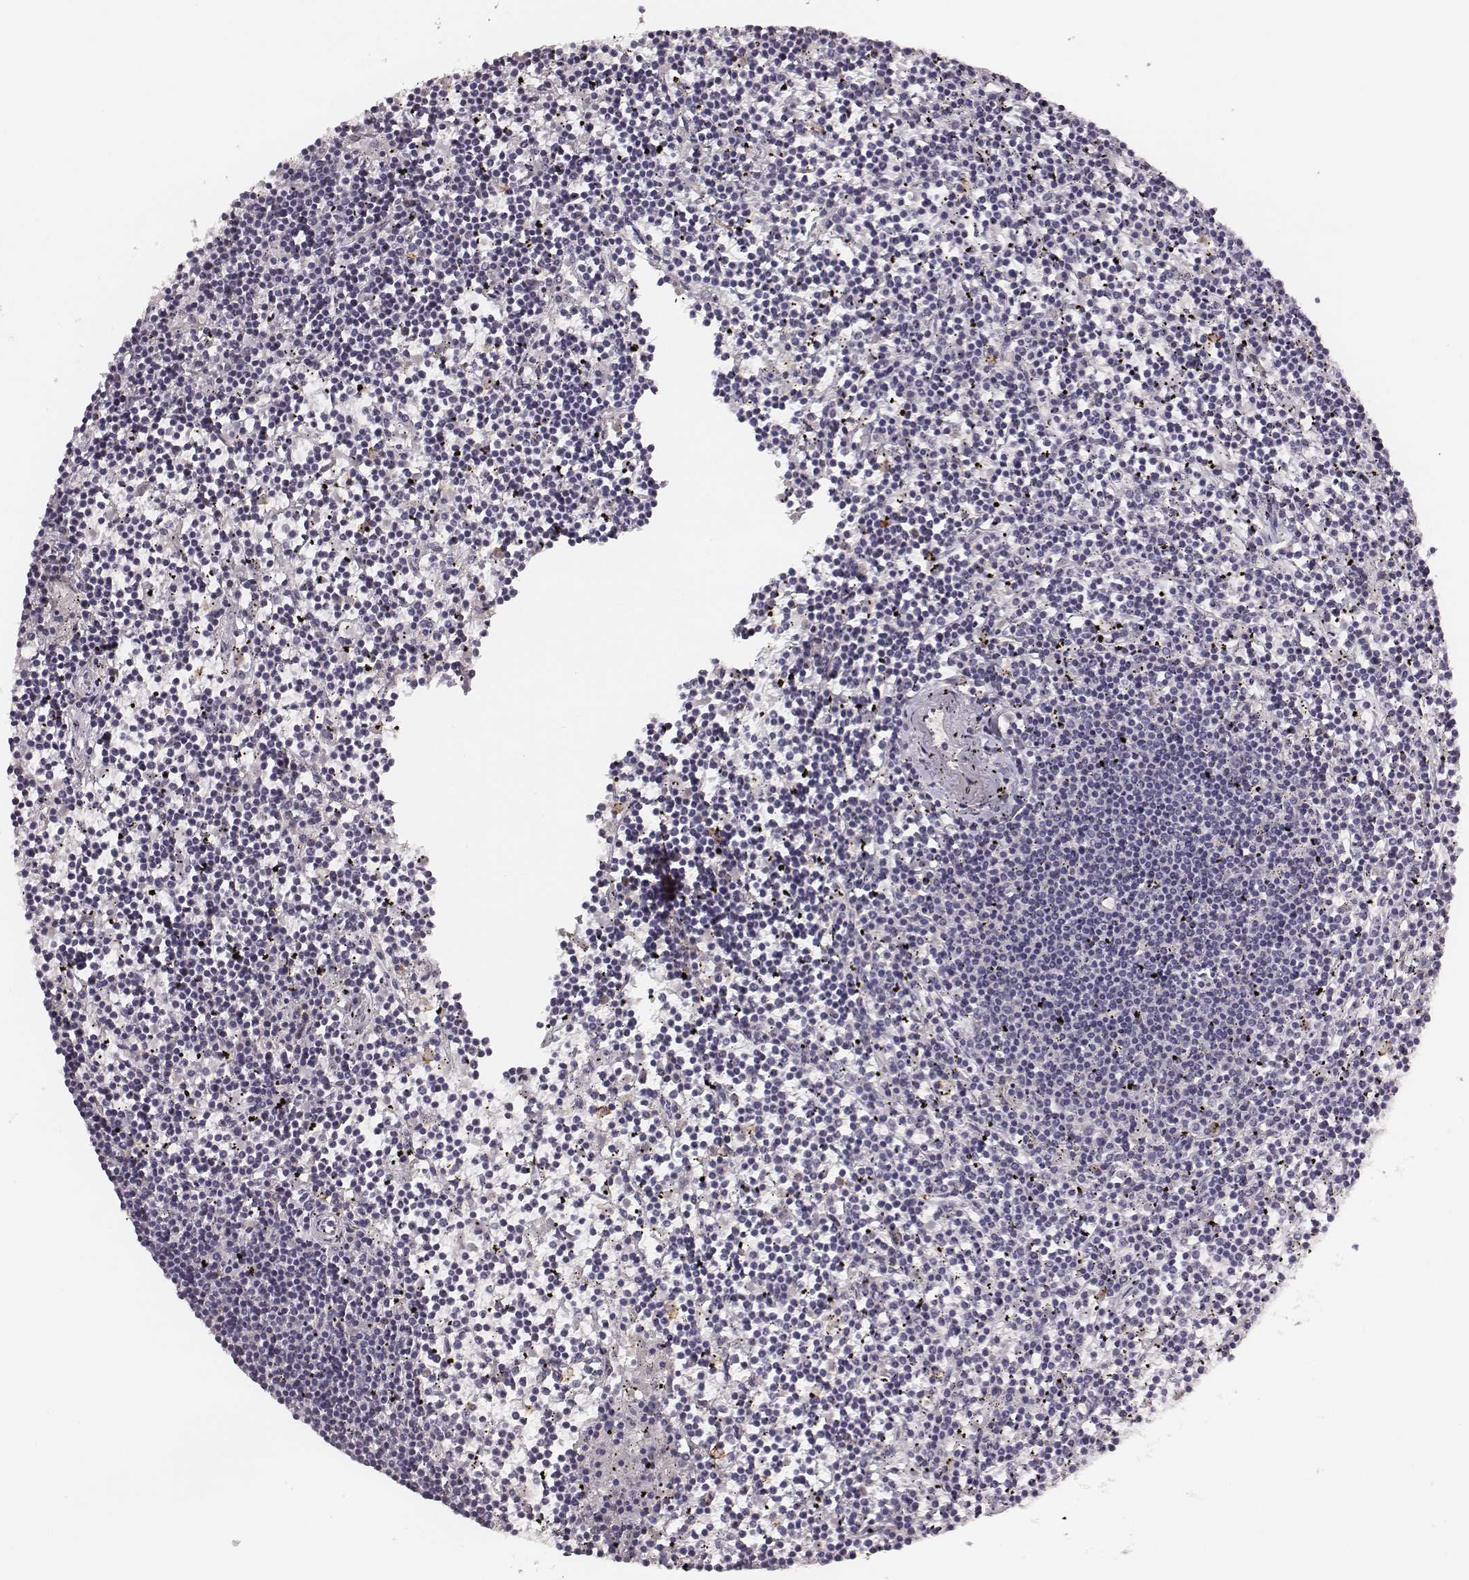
{"staining": {"intensity": "negative", "quantity": "none", "location": "none"}, "tissue": "lymphoma", "cell_type": "Tumor cells", "image_type": "cancer", "snomed": [{"axis": "morphology", "description": "Malignant lymphoma, non-Hodgkin's type, Low grade"}, {"axis": "topography", "description": "Spleen"}], "caption": "The immunohistochemistry (IHC) image has no significant positivity in tumor cells of malignant lymphoma, non-Hodgkin's type (low-grade) tissue.", "gene": "ZYX", "patient": {"sex": "female", "age": 19}}